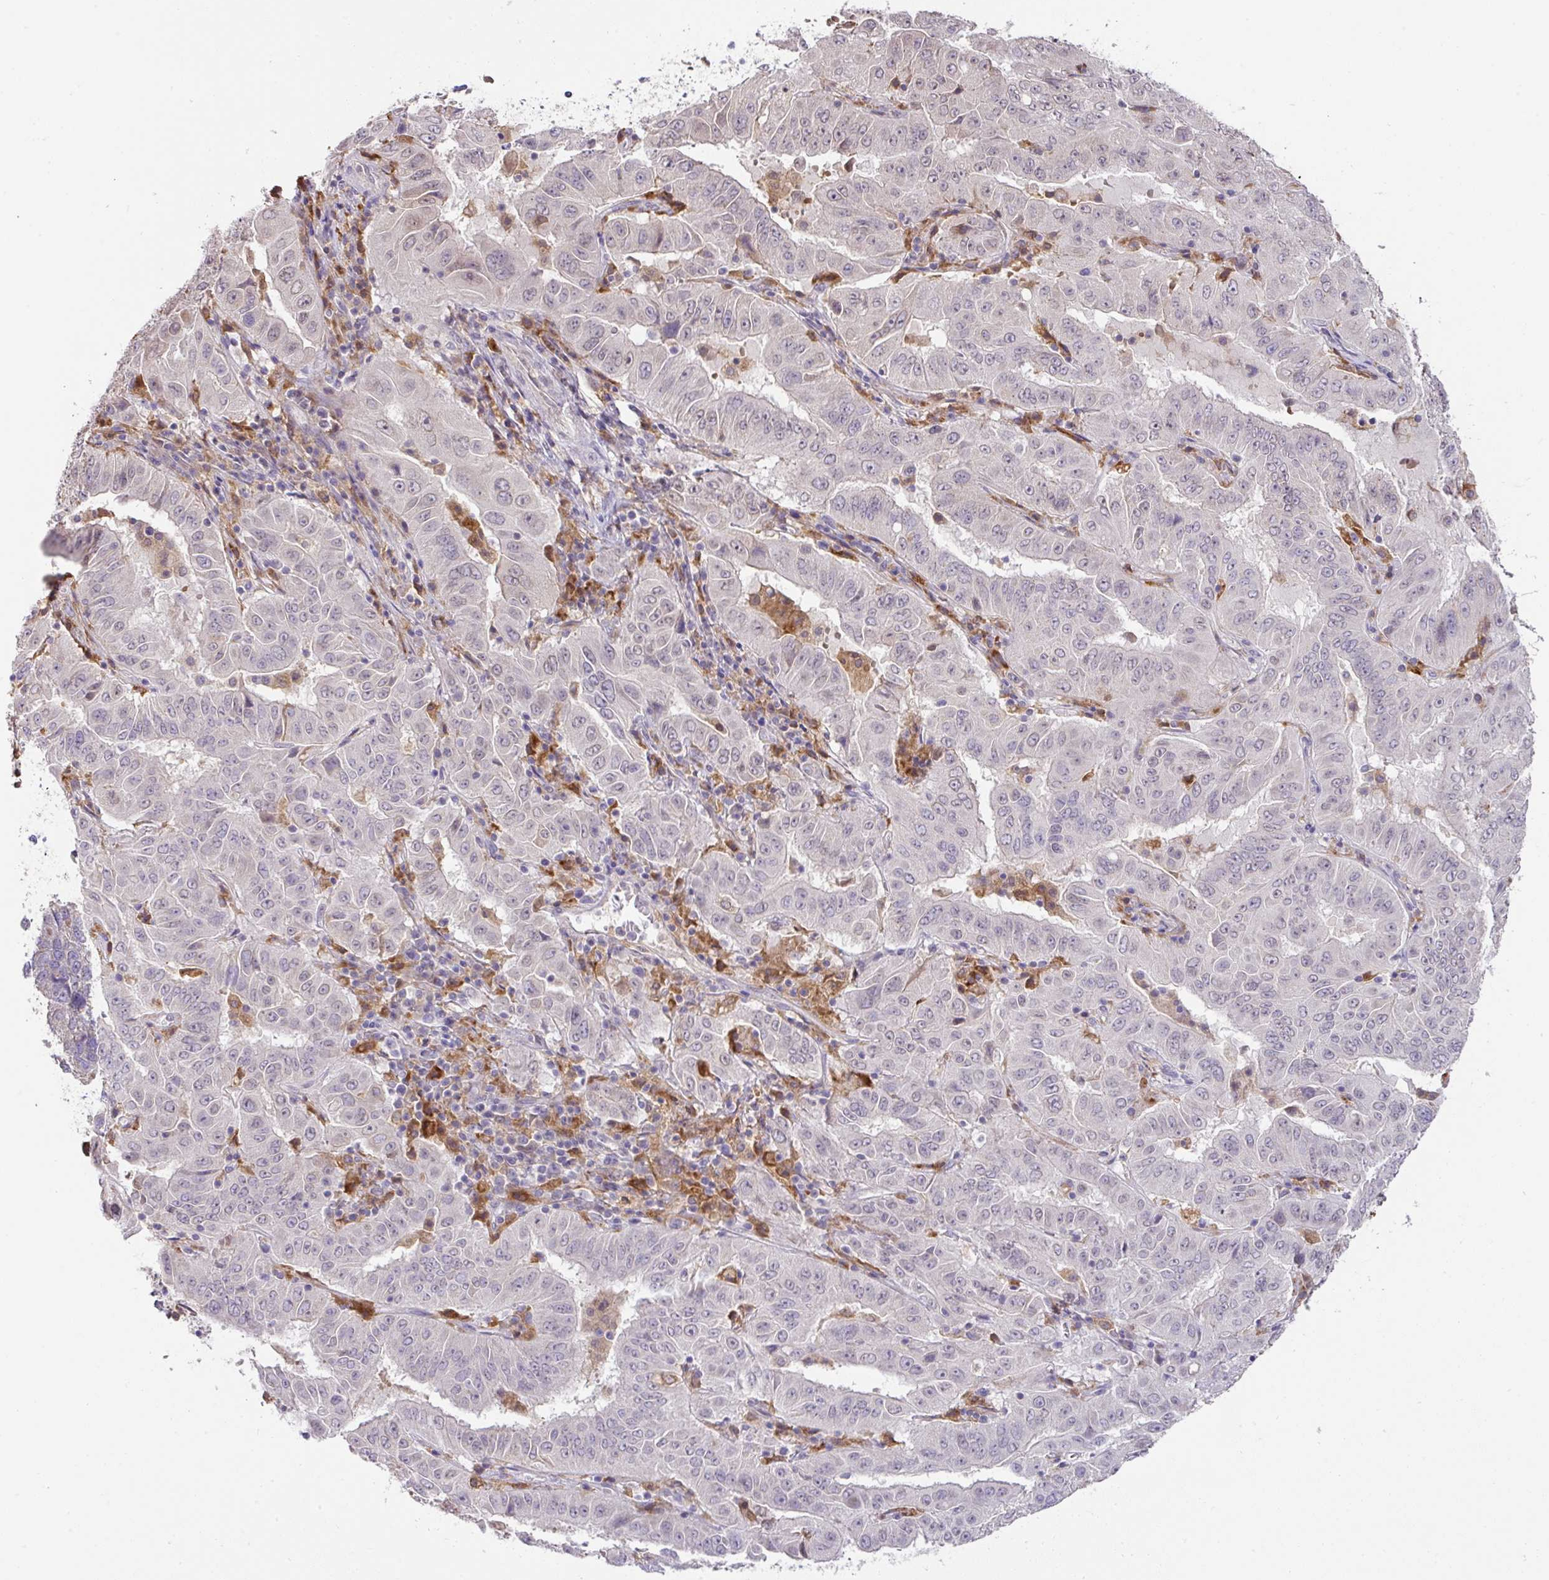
{"staining": {"intensity": "negative", "quantity": "none", "location": "none"}, "tissue": "pancreatic cancer", "cell_type": "Tumor cells", "image_type": "cancer", "snomed": [{"axis": "morphology", "description": "Adenocarcinoma, NOS"}, {"axis": "topography", "description": "Pancreas"}], "caption": "Tumor cells are negative for protein expression in human pancreatic adenocarcinoma.", "gene": "GCNT7", "patient": {"sex": "male", "age": 63}}